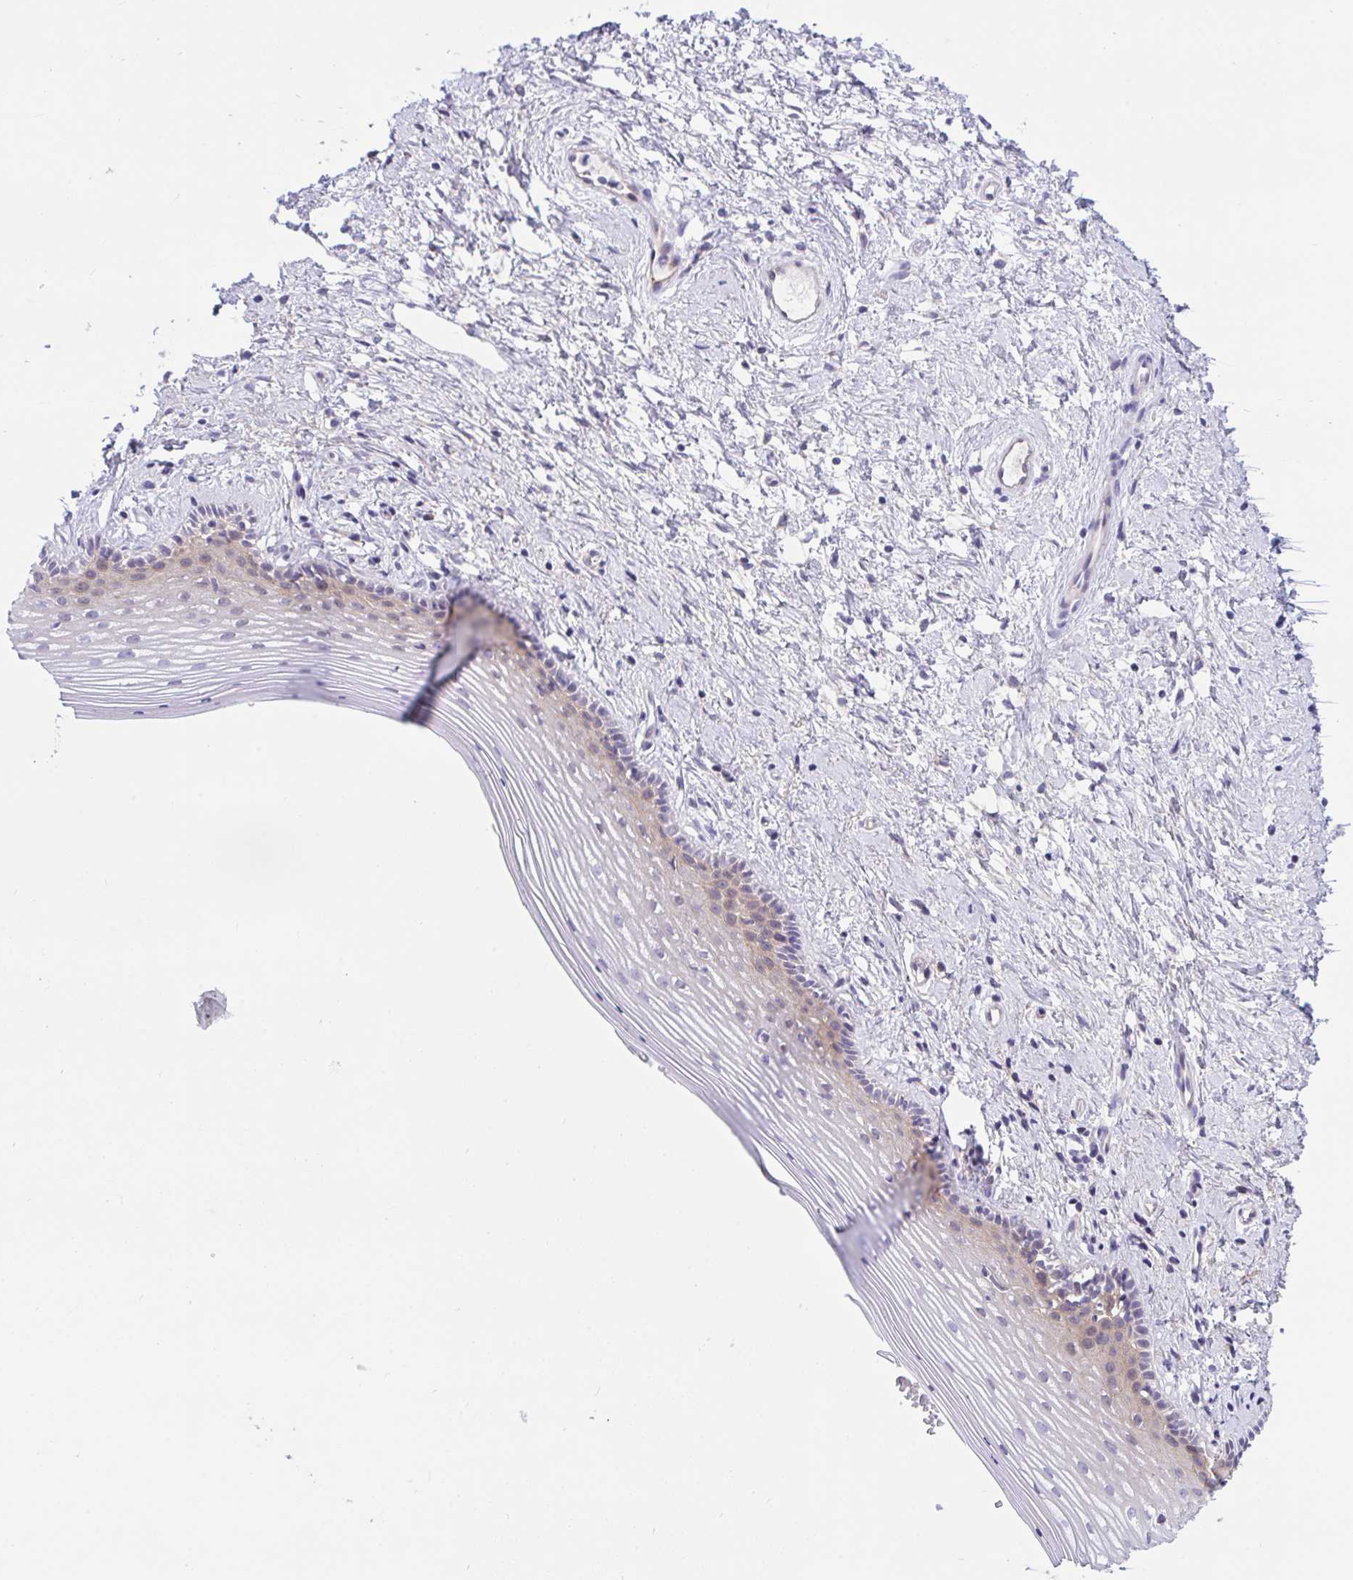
{"staining": {"intensity": "weak", "quantity": "25%-75%", "location": "cytoplasmic/membranous"}, "tissue": "vagina", "cell_type": "Squamous epithelial cells", "image_type": "normal", "snomed": [{"axis": "morphology", "description": "Normal tissue, NOS"}, {"axis": "topography", "description": "Vagina"}], "caption": "An immunohistochemistry histopathology image of unremarkable tissue is shown. Protein staining in brown highlights weak cytoplasmic/membranous positivity in vagina within squamous epithelial cells.", "gene": "IL37", "patient": {"sex": "female", "age": 42}}